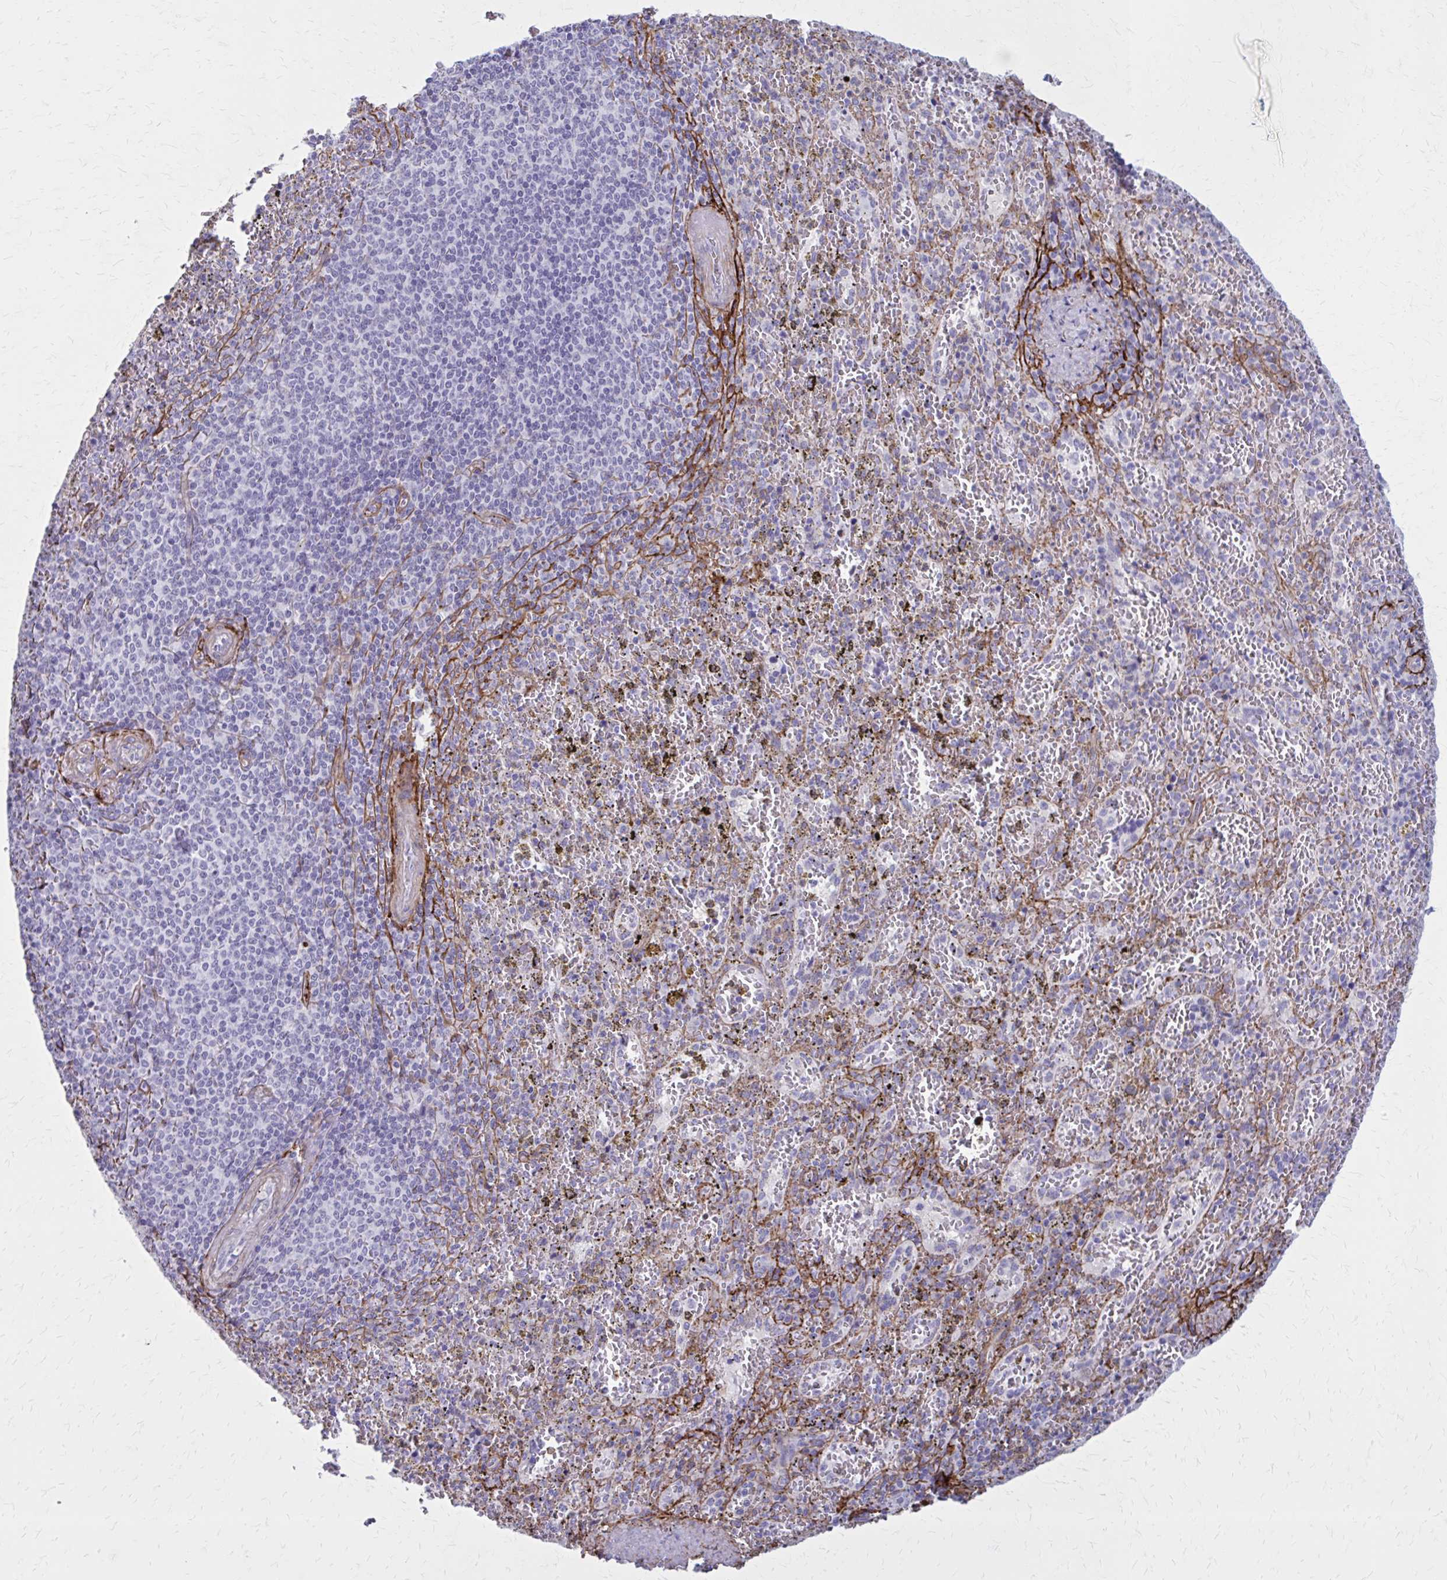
{"staining": {"intensity": "negative", "quantity": "none", "location": "none"}, "tissue": "spleen", "cell_type": "Cells in red pulp", "image_type": "normal", "snomed": [{"axis": "morphology", "description": "Normal tissue, NOS"}, {"axis": "topography", "description": "Spleen"}], "caption": "Immunohistochemical staining of benign human spleen shows no significant positivity in cells in red pulp.", "gene": "AKAP12", "patient": {"sex": "female", "age": 50}}